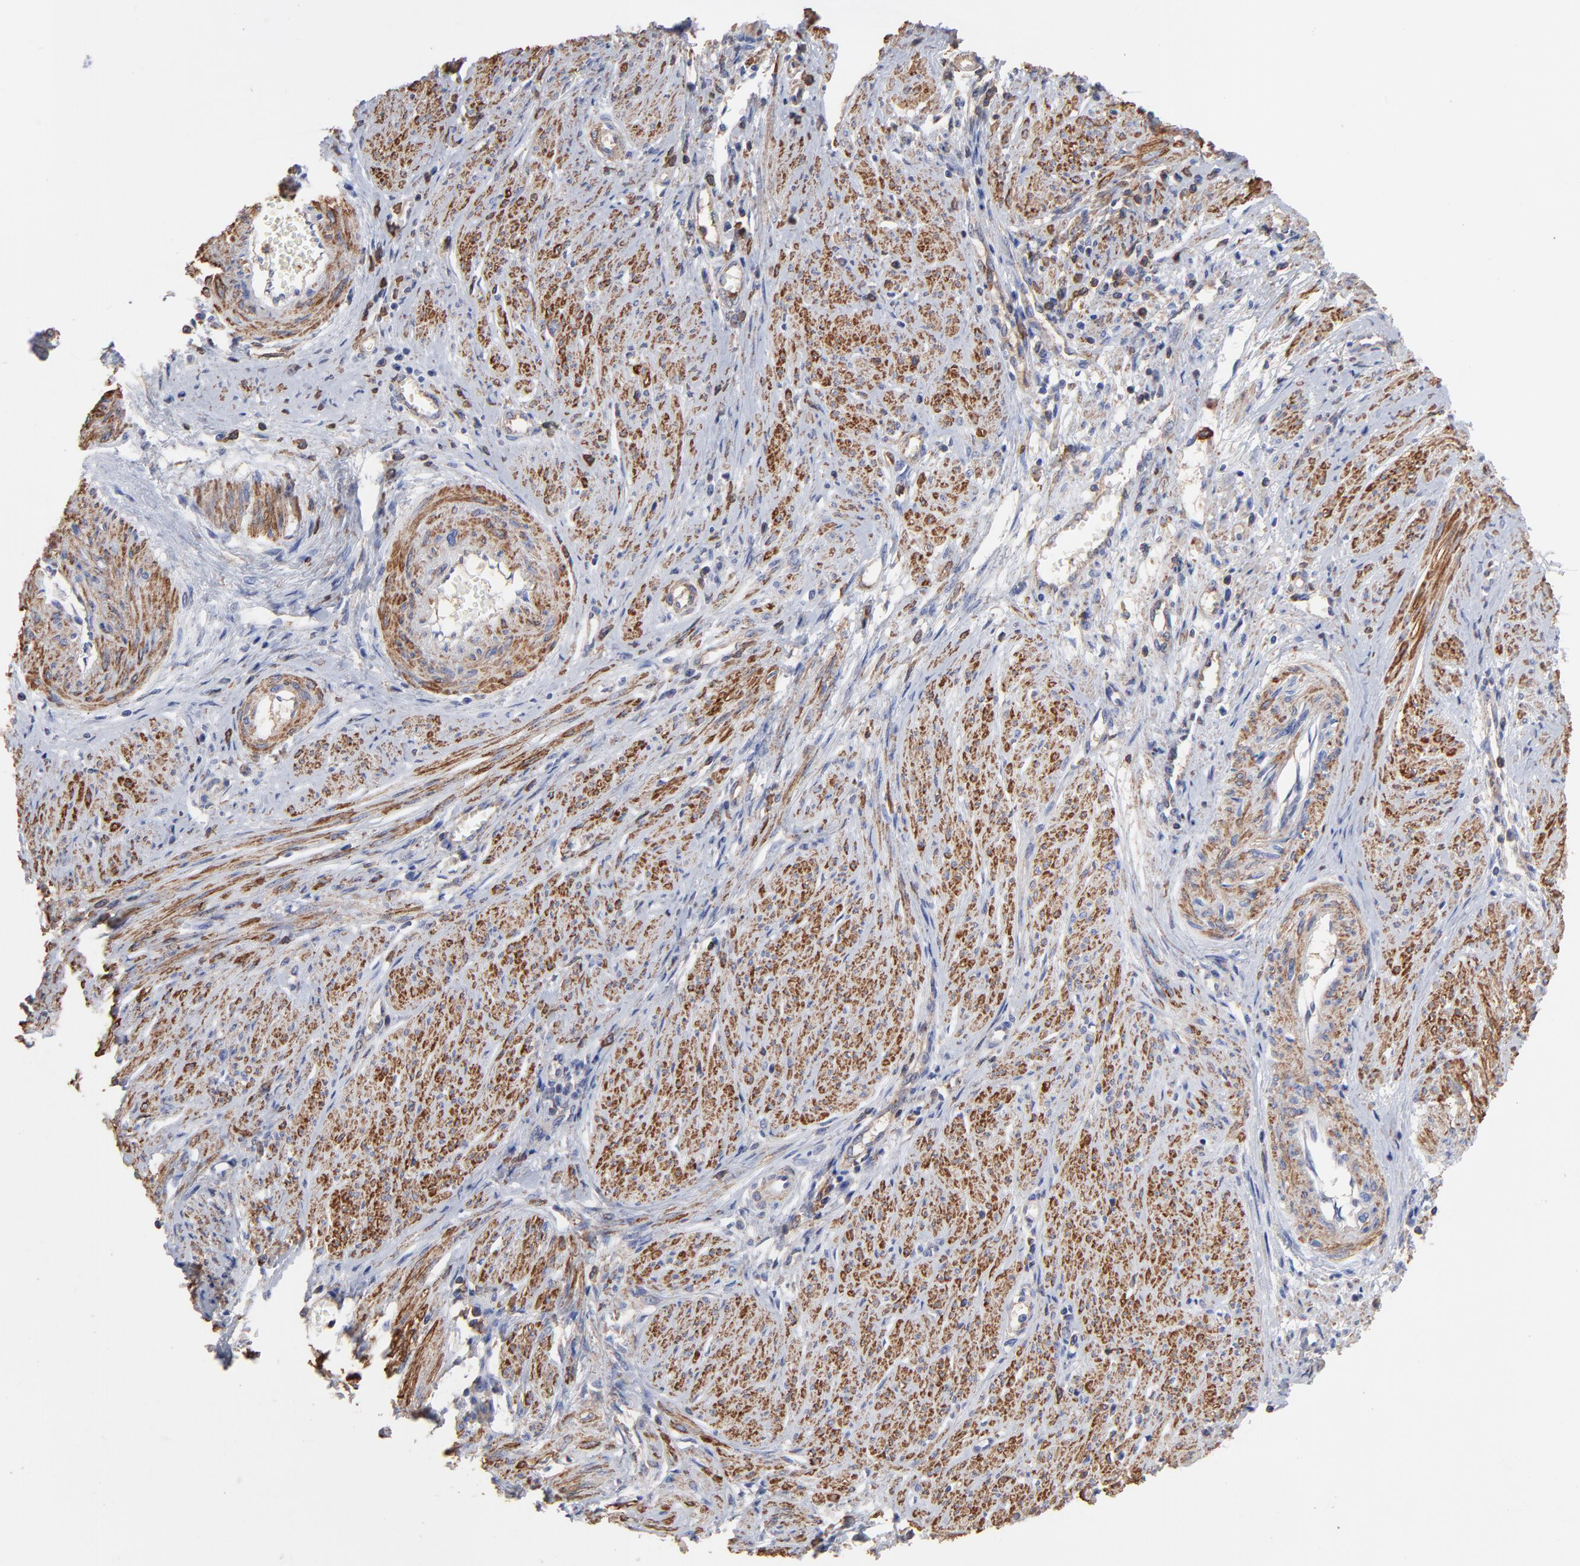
{"staining": {"intensity": "weak", "quantity": "25%-75%", "location": "cytoplasmic/membranous"}, "tissue": "cervical cancer", "cell_type": "Tumor cells", "image_type": "cancer", "snomed": [{"axis": "morphology", "description": "Adenocarcinoma, NOS"}, {"axis": "topography", "description": "Cervix"}], "caption": "Tumor cells reveal low levels of weak cytoplasmic/membranous positivity in about 25%-75% of cells in cervical cancer.", "gene": "ASL", "patient": {"sex": "female", "age": 36}}